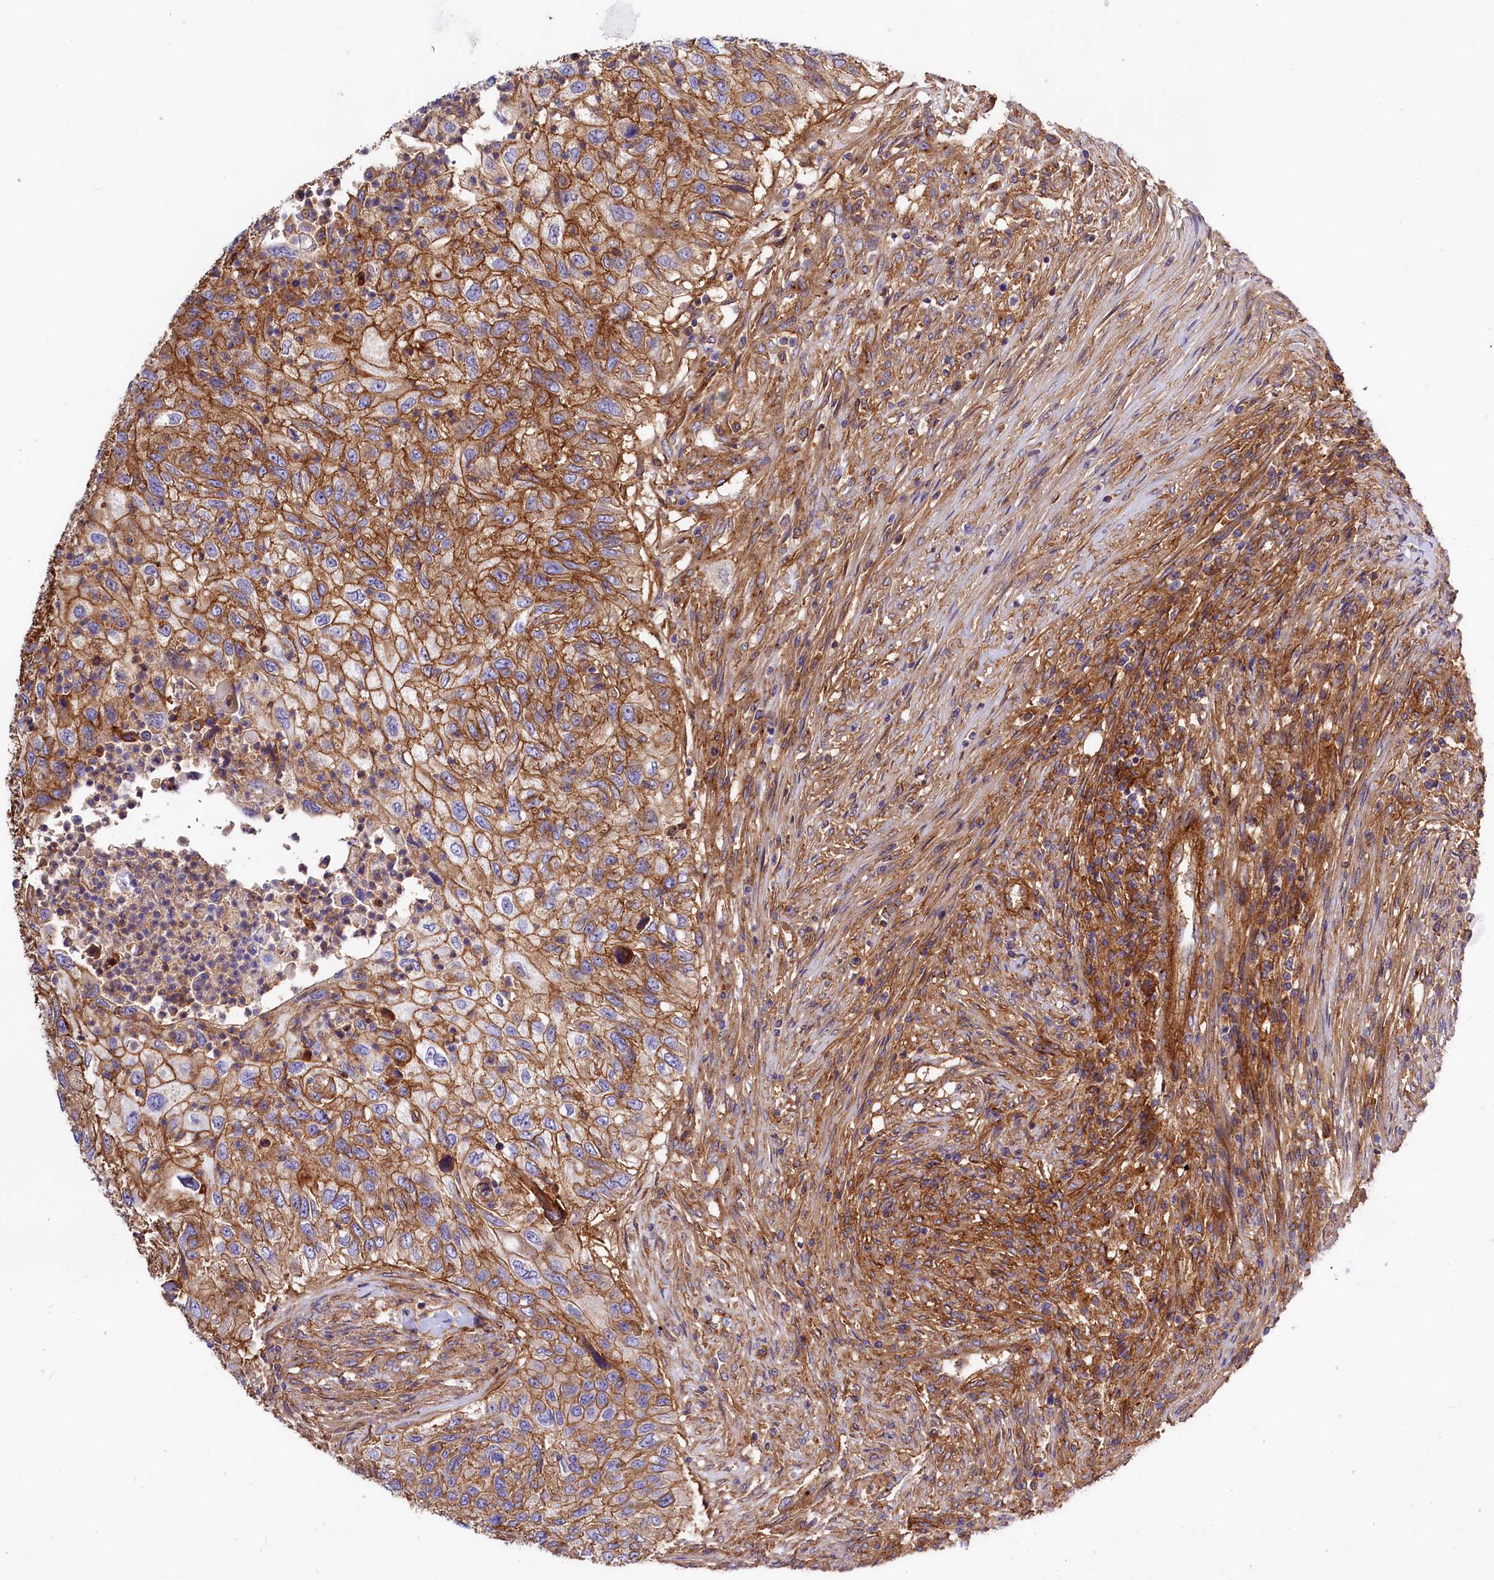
{"staining": {"intensity": "moderate", "quantity": ">75%", "location": "cytoplasmic/membranous"}, "tissue": "urothelial cancer", "cell_type": "Tumor cells", "image_type": "cancer", "snomed": [{"axis": "morphology", "description": "Urothelial carcinoma, High grade"}, {"axis": "topography", "description": "Urinary bladder"}], "caption": "Immunohistochemistry (IHC) (DAB (3,3'-diaminobenzidine)) staining of human urothelial carcinoma (high-grade) displays moderate cytoplasmic/membranous protein positivity in about >75% of tumor cells.", "gene": "ANO6", "patient": {"sex": "female", "age": 60}}